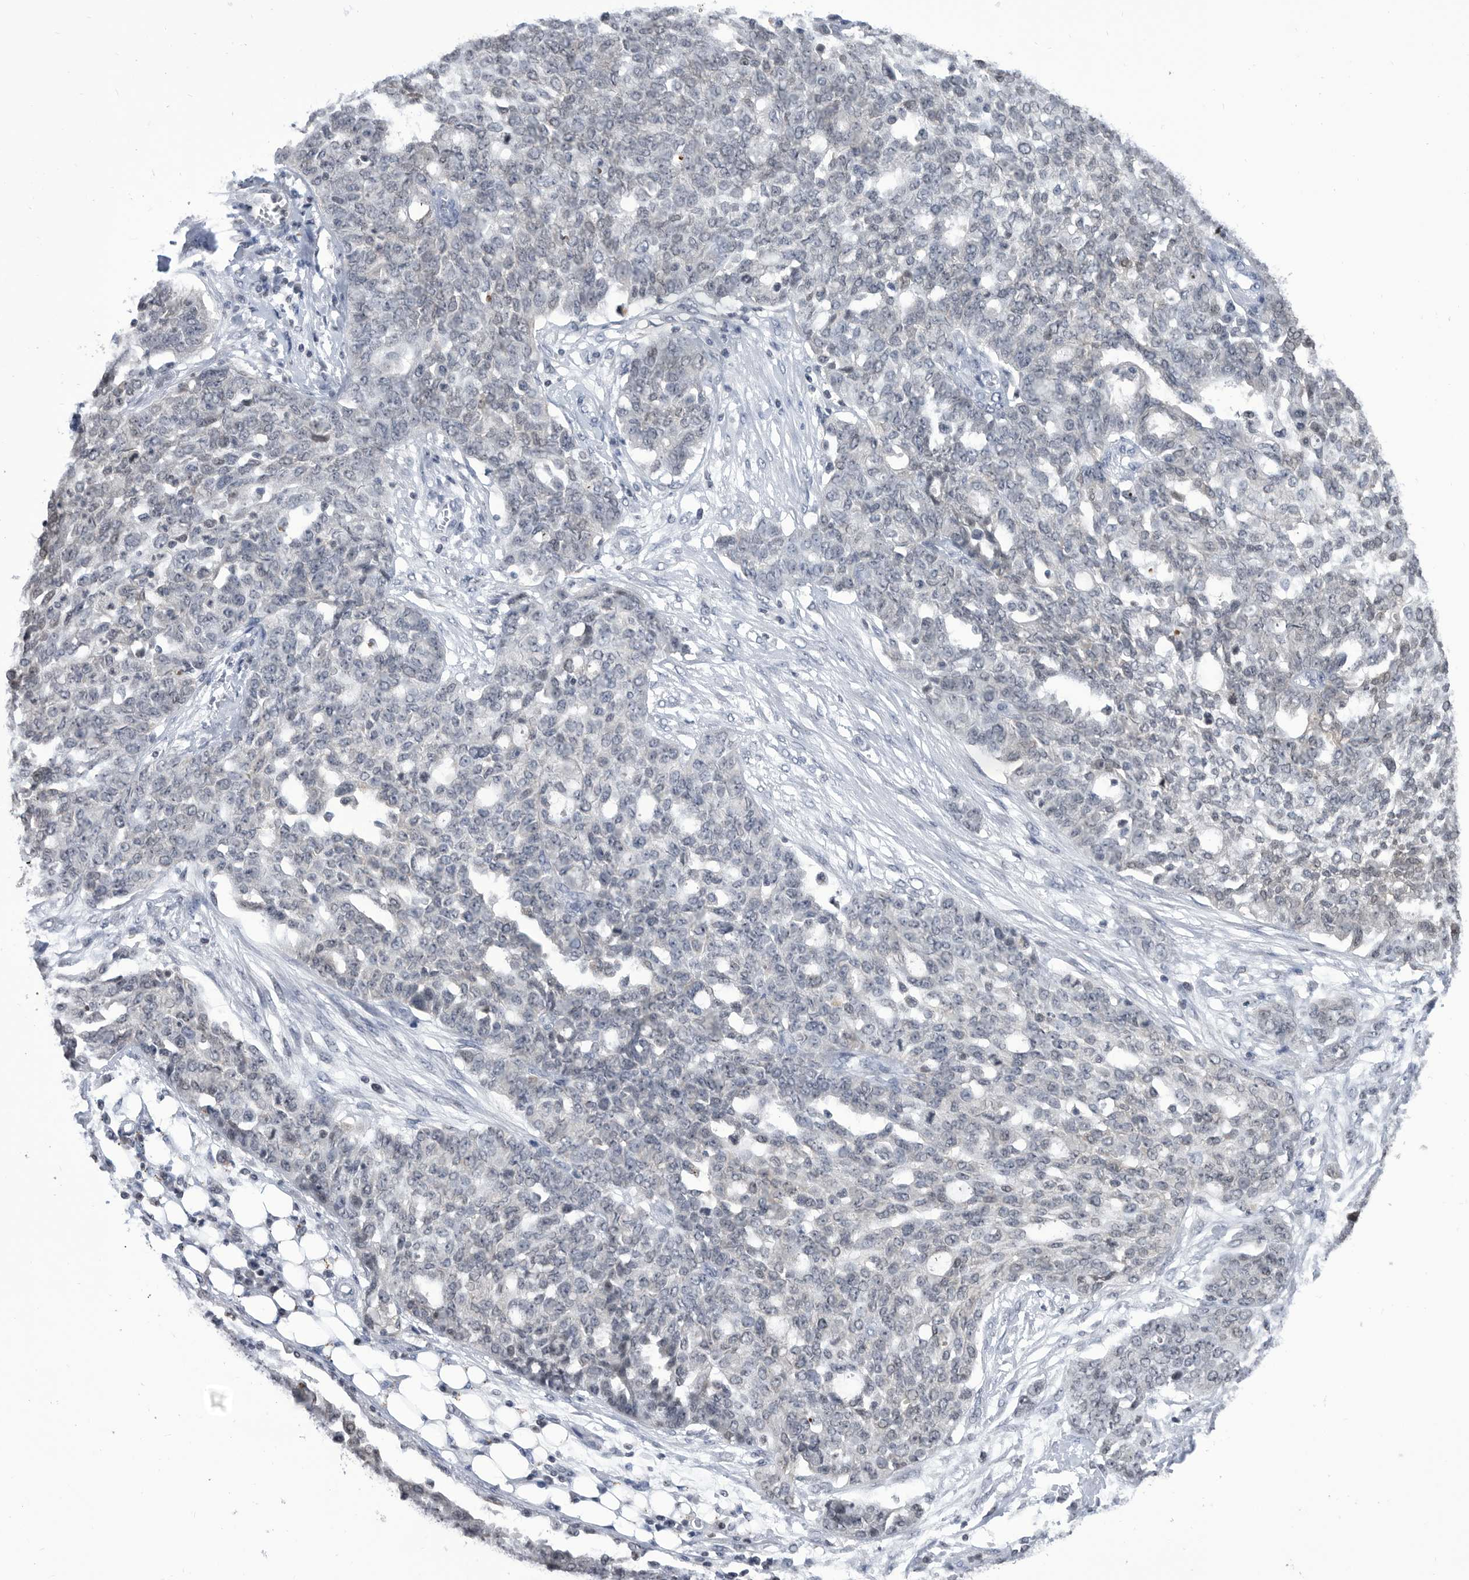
{"staining": {"intensity": "negative", "quantity": "none", "location": "none"}, "tissue": "ovarian cancer", "cell_type": "Tumor cells", "image_type": "cancer", "snomed": [{"axis": "morphology", "description": "Cystadenocarcinoma, serous, NOS"}, {"axis": "topography", "description": "Soft tissue"}, {"axis": "topography", "description": "Ovary"}], "caption": "Tumor cells are negative for protein expression in human ovarian cancer (serous cystadenocarcinoma). Brightfield microscopy of immunohistochemistry stained with DAB (3,3'-diaminobenzidine) (brown) and hematoxylin (blue), captured at high magnification.", "gene": "TSTD1", "patient": {"sex": "female", "age": 57}}